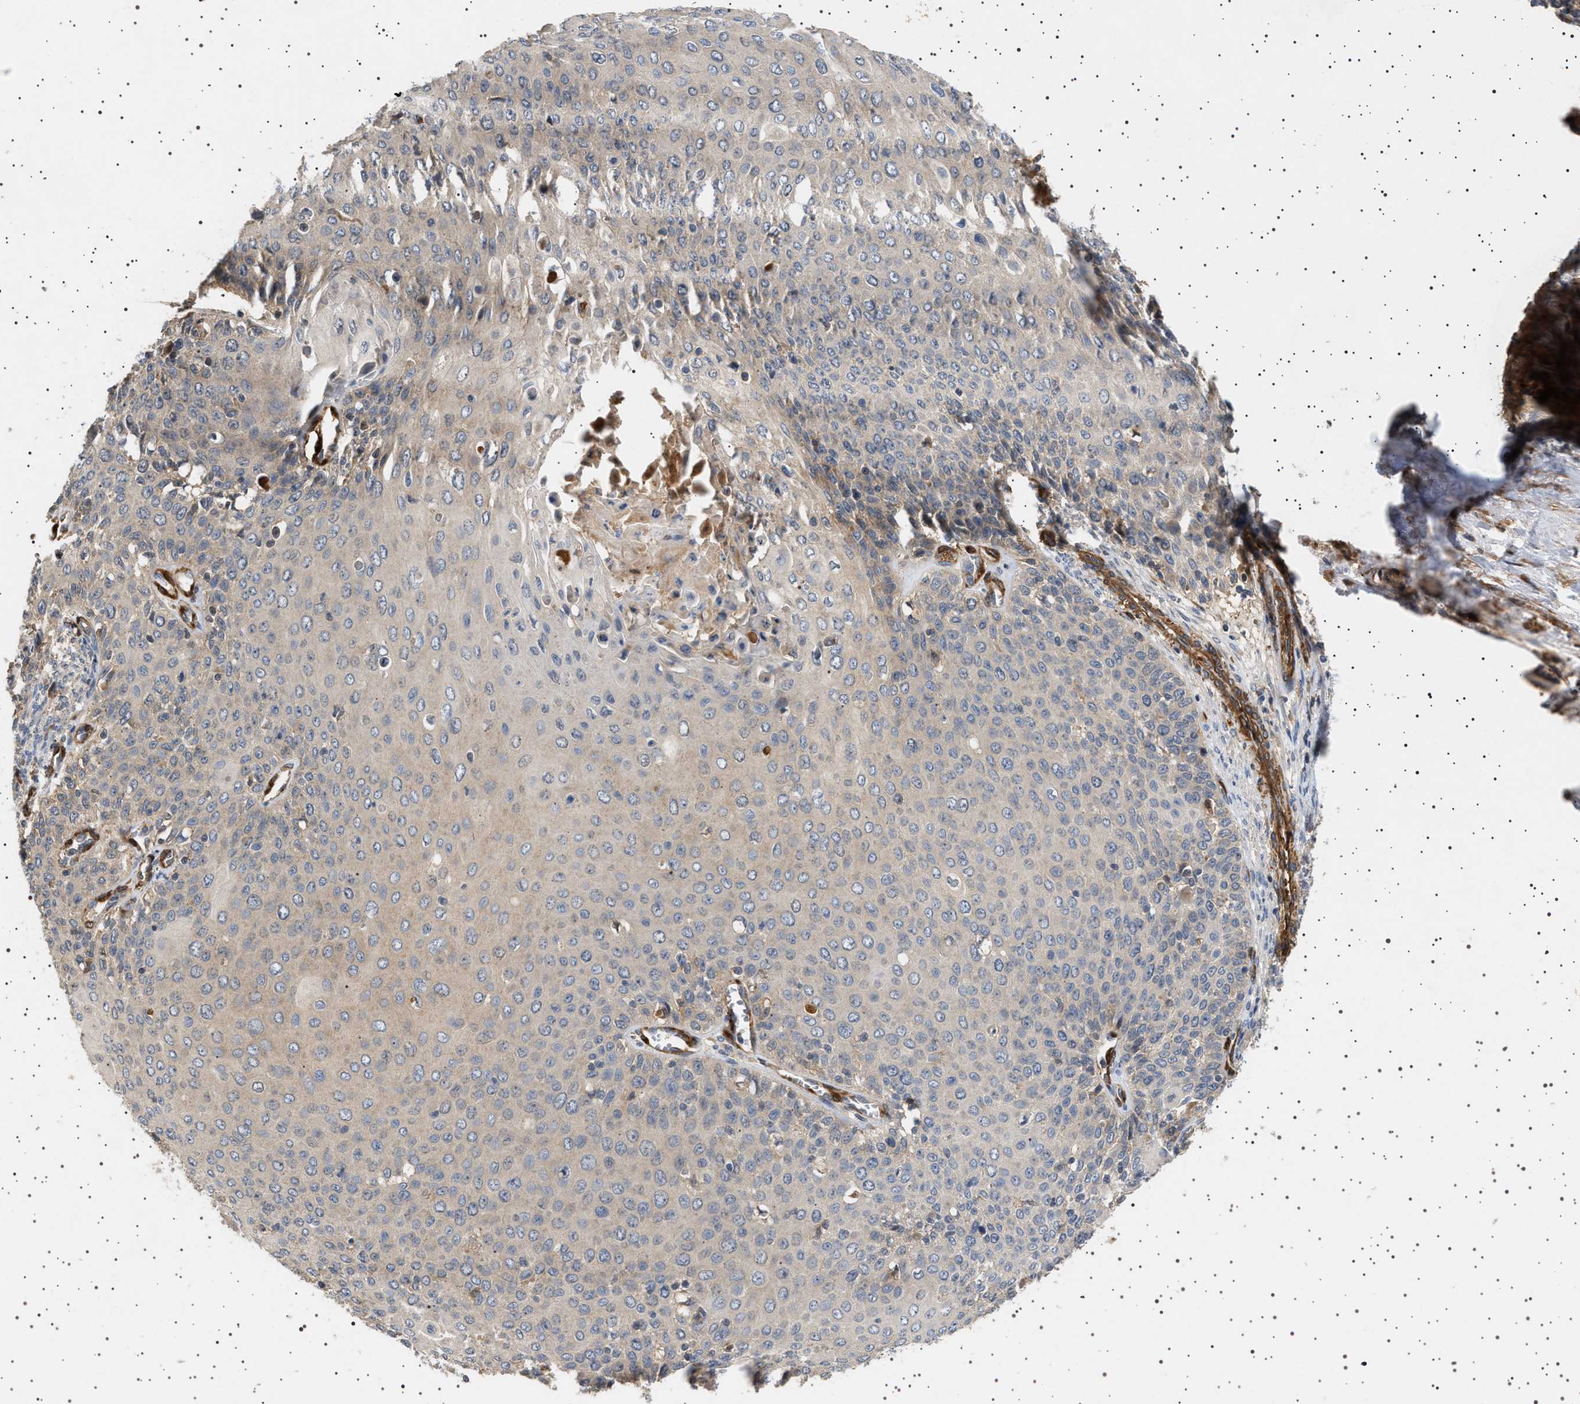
{"staining": {"intensity": "negative", "quantity": "none", "location": "none"}, "tissue": "cervical cancer", "cell_type": "Tumor cells", "image_type": "cancer", "snomed": [{"axis": "morphology", "description": "Squamous cell carcinoma, NOS"}, {"axis": "topography", "description": "Cervix"}], "caption": "This is a image of IHC staining of cervical squamous cell carcinoma, which shows no positivity in tumor cells. Brightfield microscopy of immunohistochemistry (IHC) stained with DAB (brown) and hematoxylin (blue), captured at high magnification.", "gene": "GUCY1B1", "patient": {"sex": "female", "age": 39}}